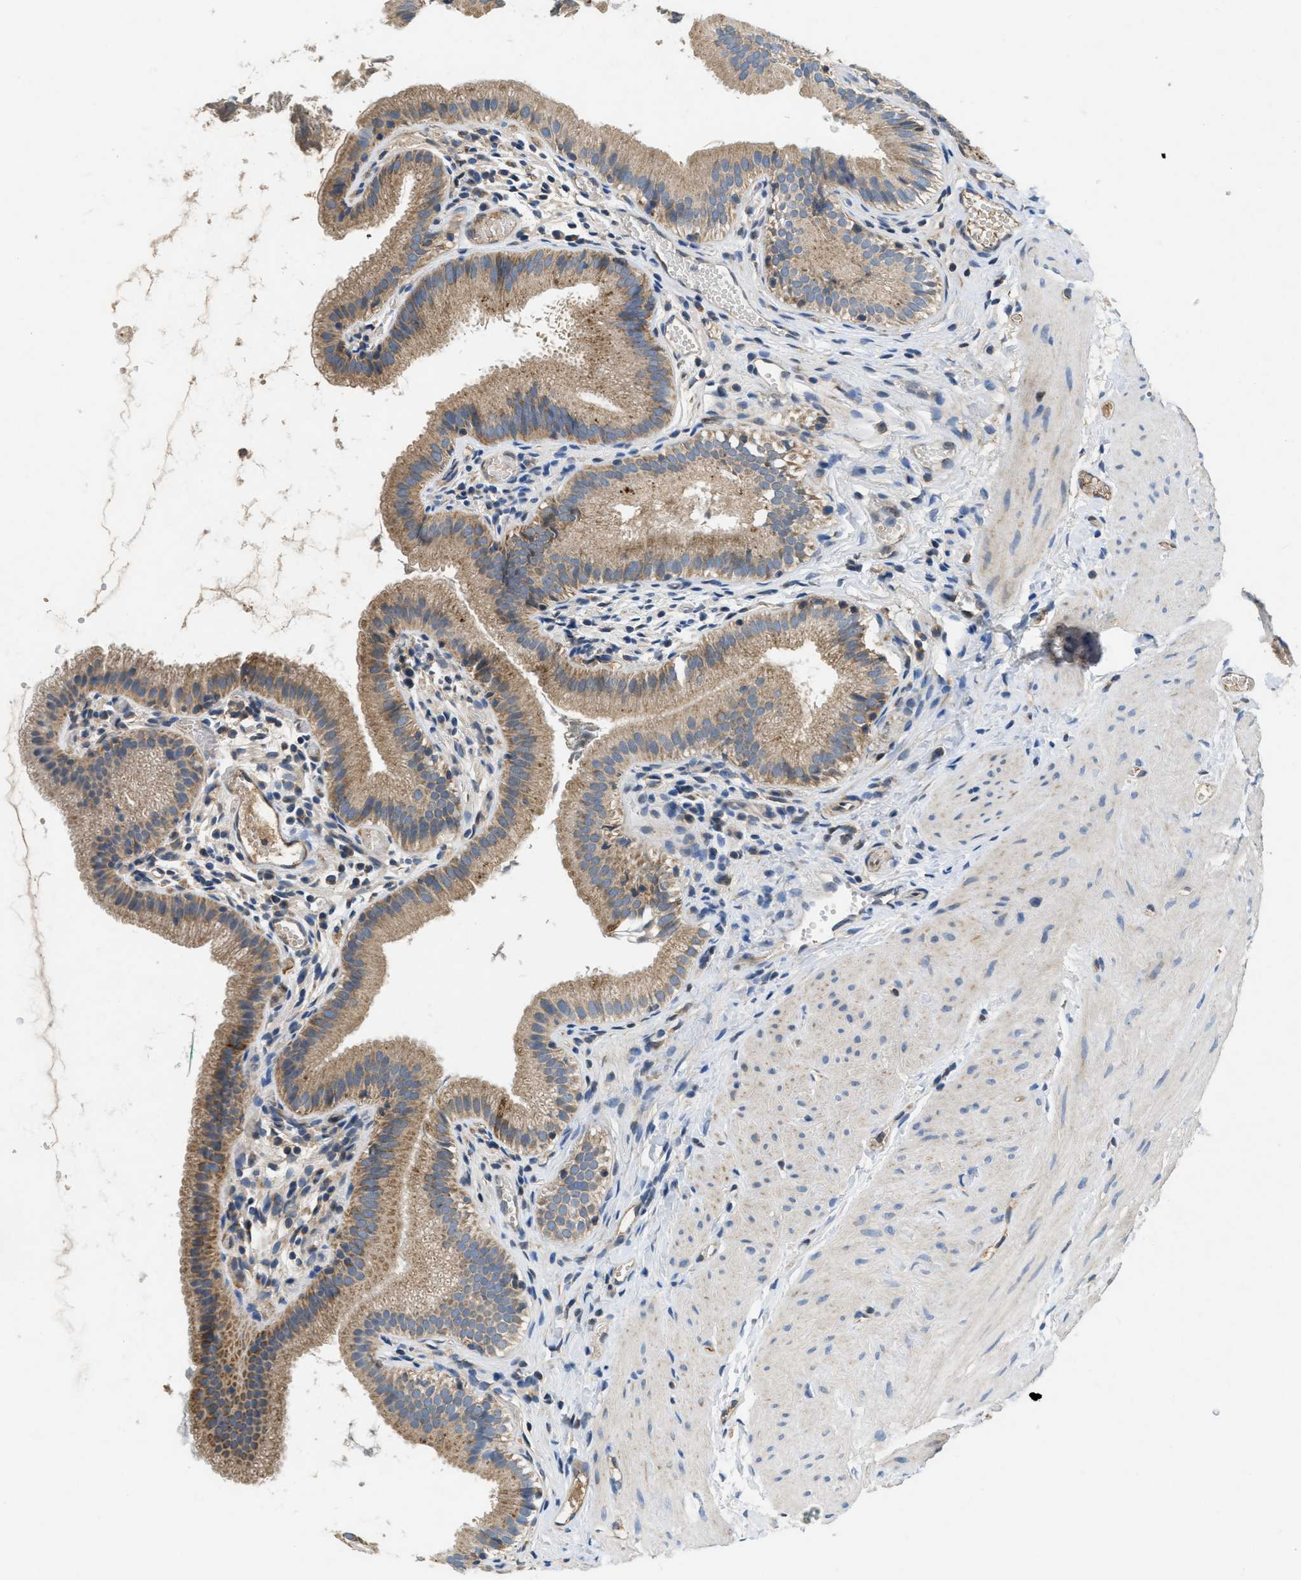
{"staining": {"intensity": "moderate", "quantity": ">75%", "location": "cytoplasmic/membranous"}, "tissue": "gallbladder", "cell_type": "Glandular cells", "image_type": "normal", "snomed": [{"axis": "morphology", "description": "Normal tissue, NOS"}, {"axis": "topography", "description": "Gallbladder"}], "caption": "Protein expression analysis of benign human gallbladder reveals moderate cytoplasmic/membranous expression in about >75% of glandular cells. The protein is shown in brown color, while the nuclei are stained blue.", "gene": "PNKD", "patient": {"sex": "female", "age": 26}}